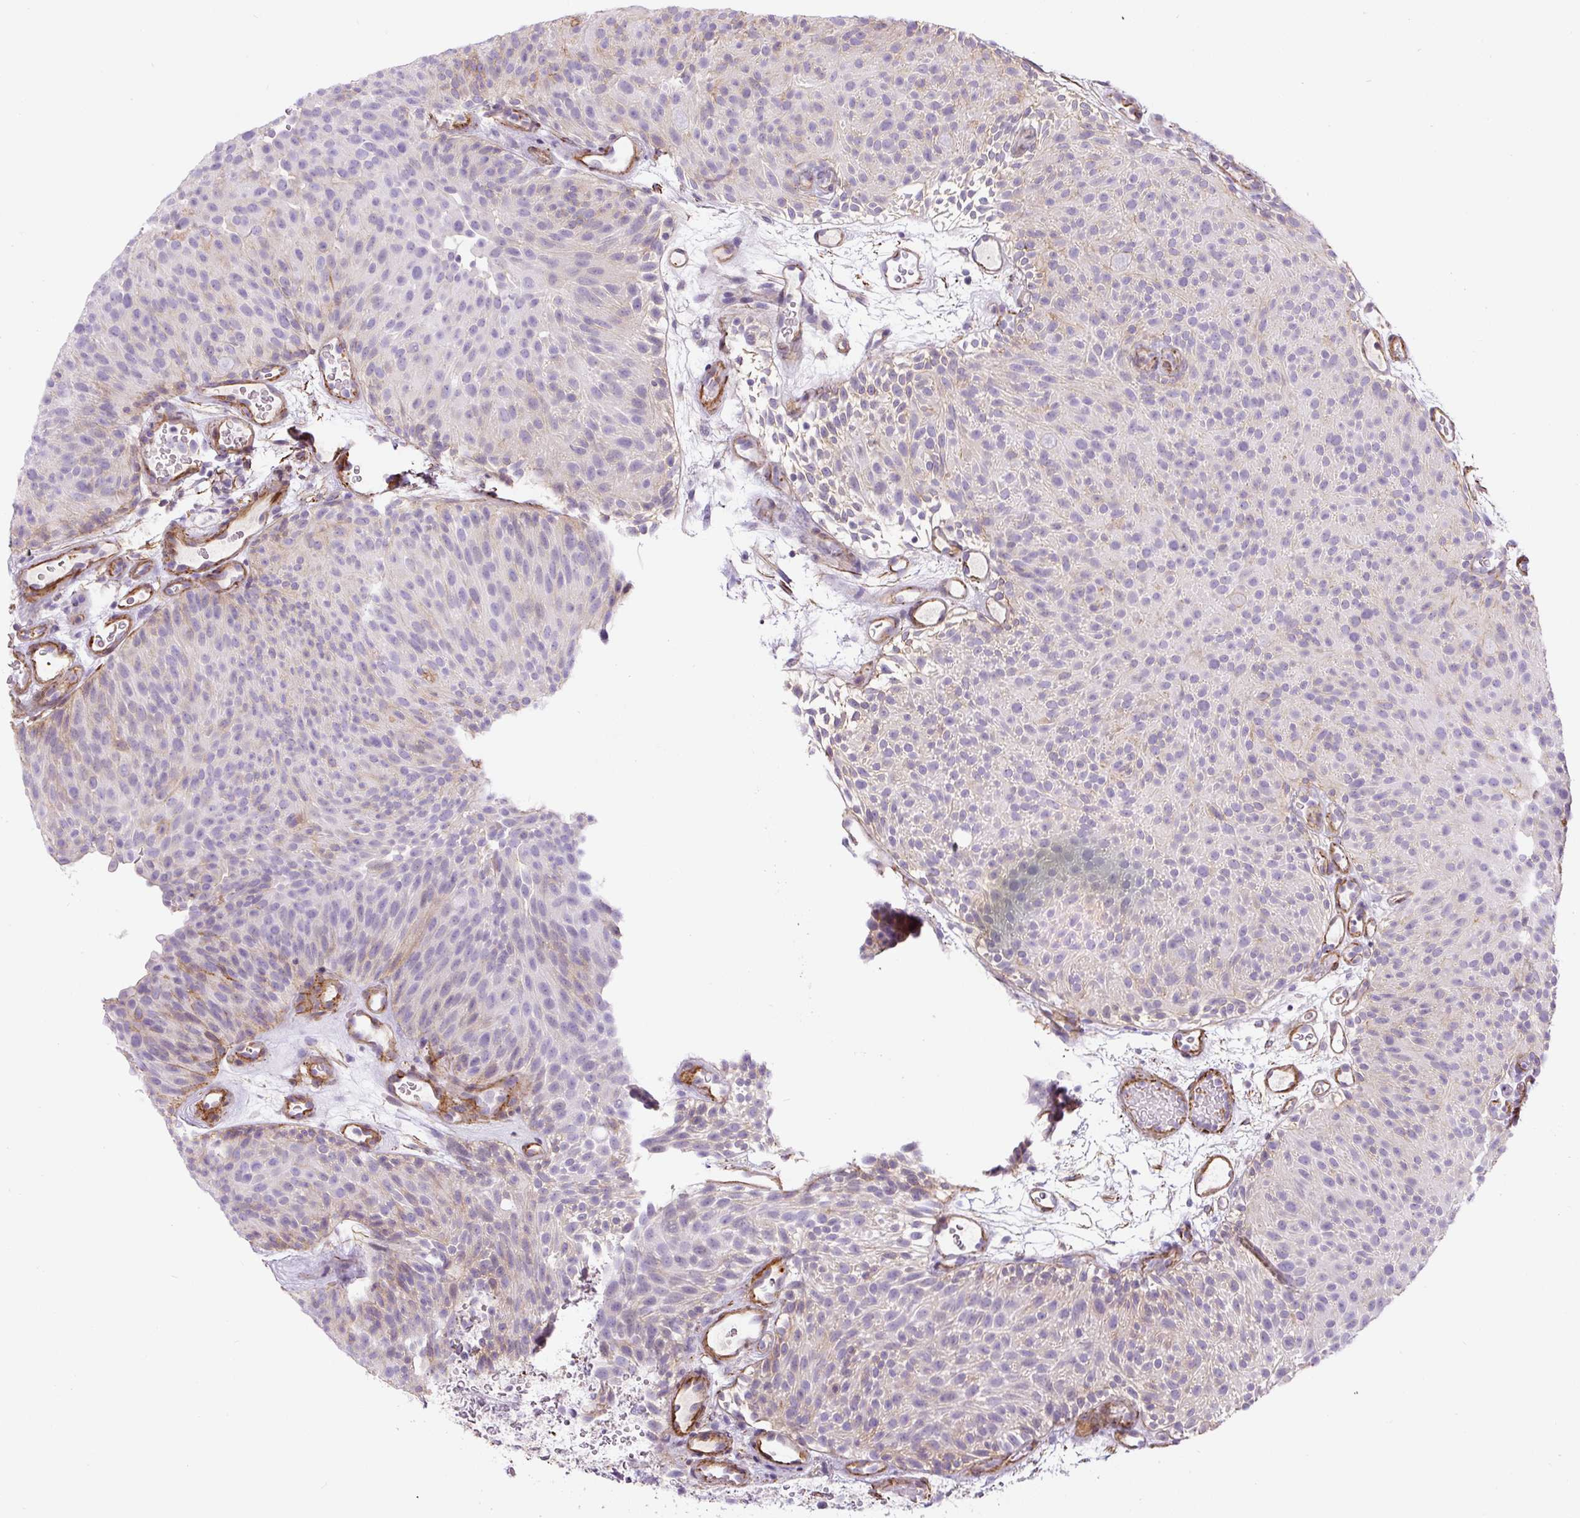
{"staining": {"intensity": "negative", "quantity": "none", "location": "none"}, "tissue": "urothelial cancer", "cell_type": "Tumor cells", "image_type": "cancer", "snomed": [{"axis": "morphology", "description": "Urothelial carcinoma, Low grade"}, {"axis": "topography", "description": "Urinary bladder"}], "caption": "IHC image of low-grade urothelial carcinoma stained for a protein (brown), which exhibits no expression in tumor cells.", "gene": "B3GALT5", "patient": {"sex": "male", "age": 78}}